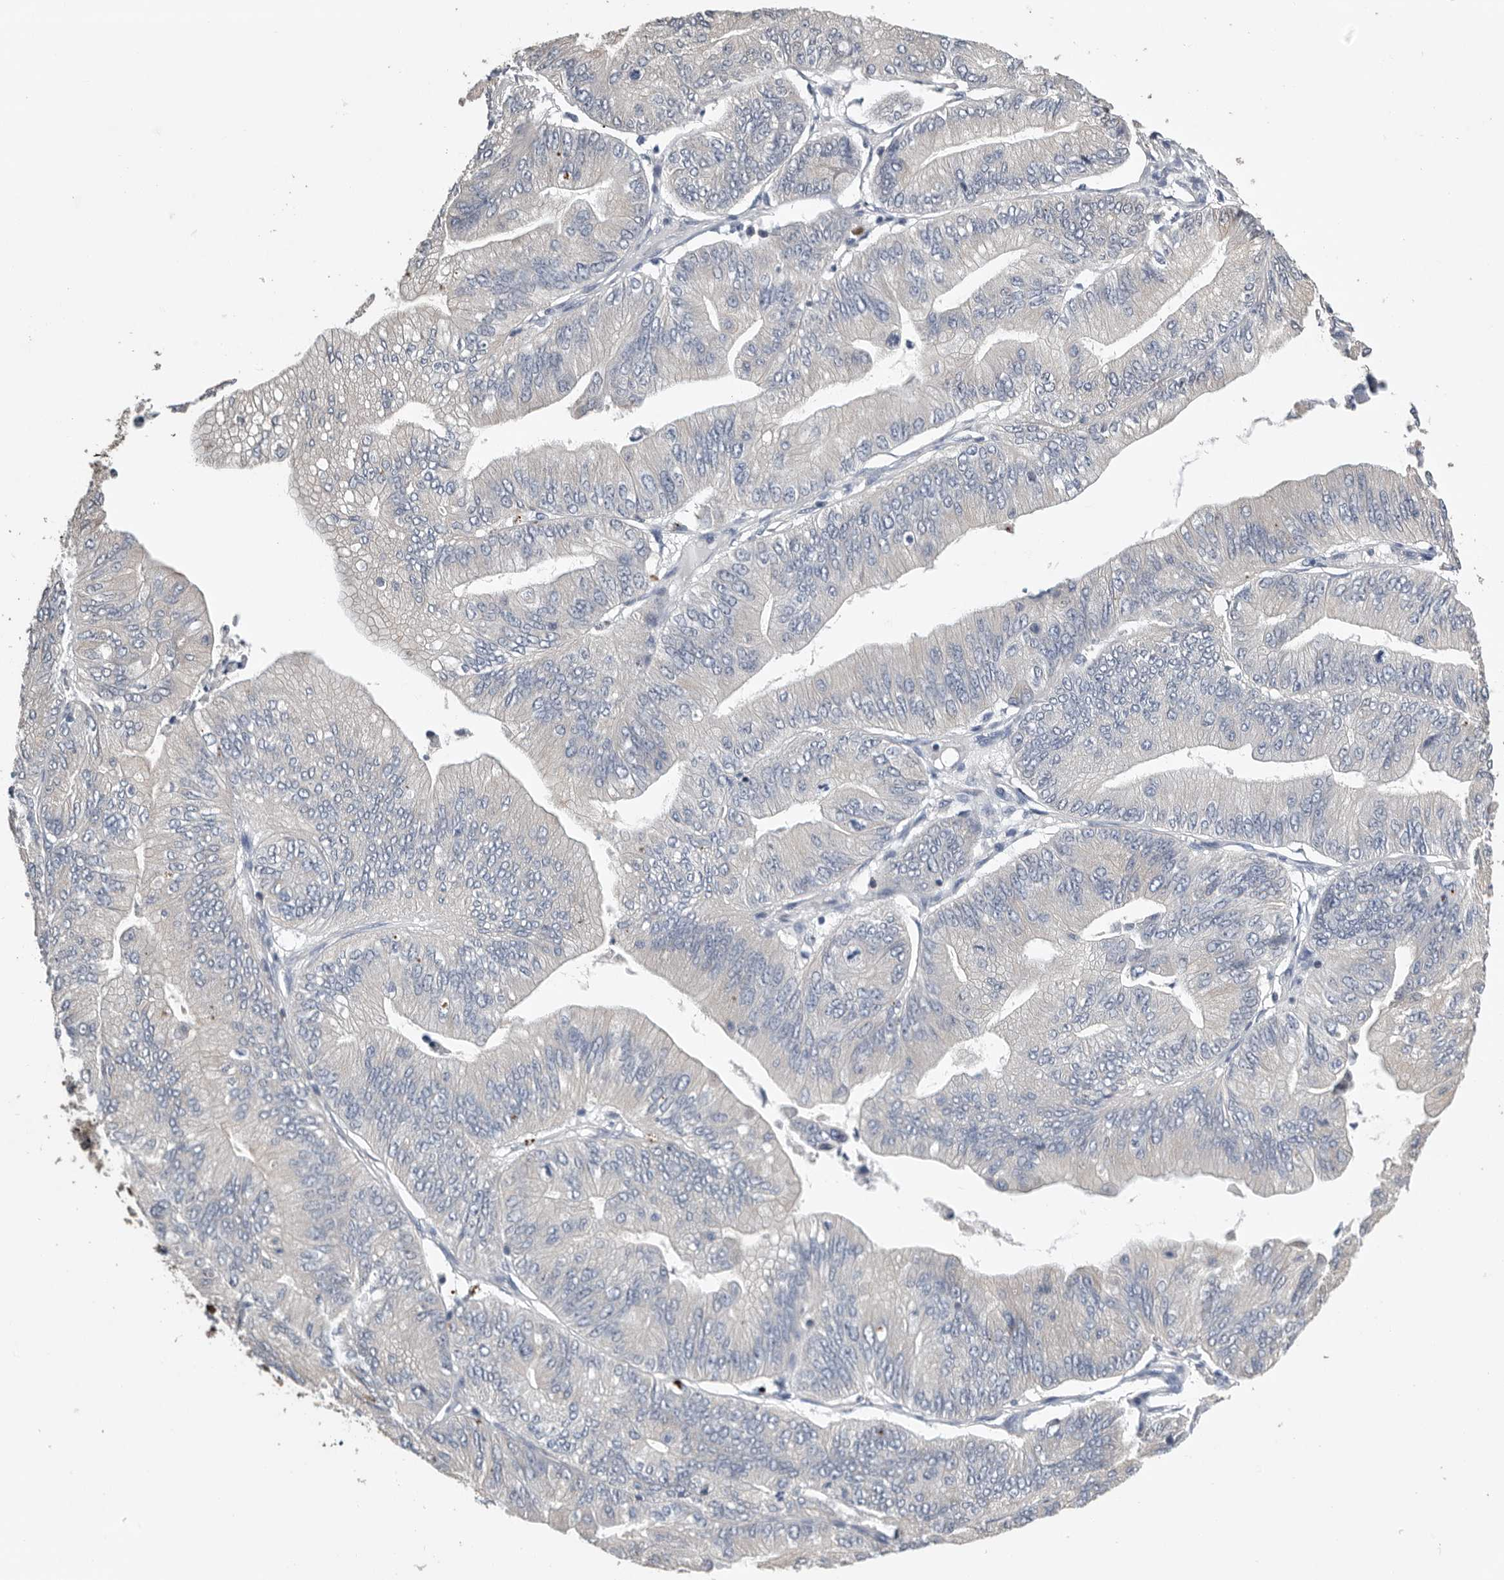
{"staining": {"intensity": "negative", "quantity": "none", "location": "none"}, "tissue": "ovarian cancer", "cell_type": "Tumor cells", "image_type": "cancer", "snomed": [{"axis": "morphology", "description": "Cystadenocarcinoma, mucinous, NOS"}, {"axis": "topography", "description": "Ovary"}], "caption": "Ovarian cancer (mucinous cystadenocarcinoma) stained for a protein using immunohistochemistry reveals no expression tumor cells.", "gene": "PDCD4", "patient": {"sex": "female", "age": 61}}